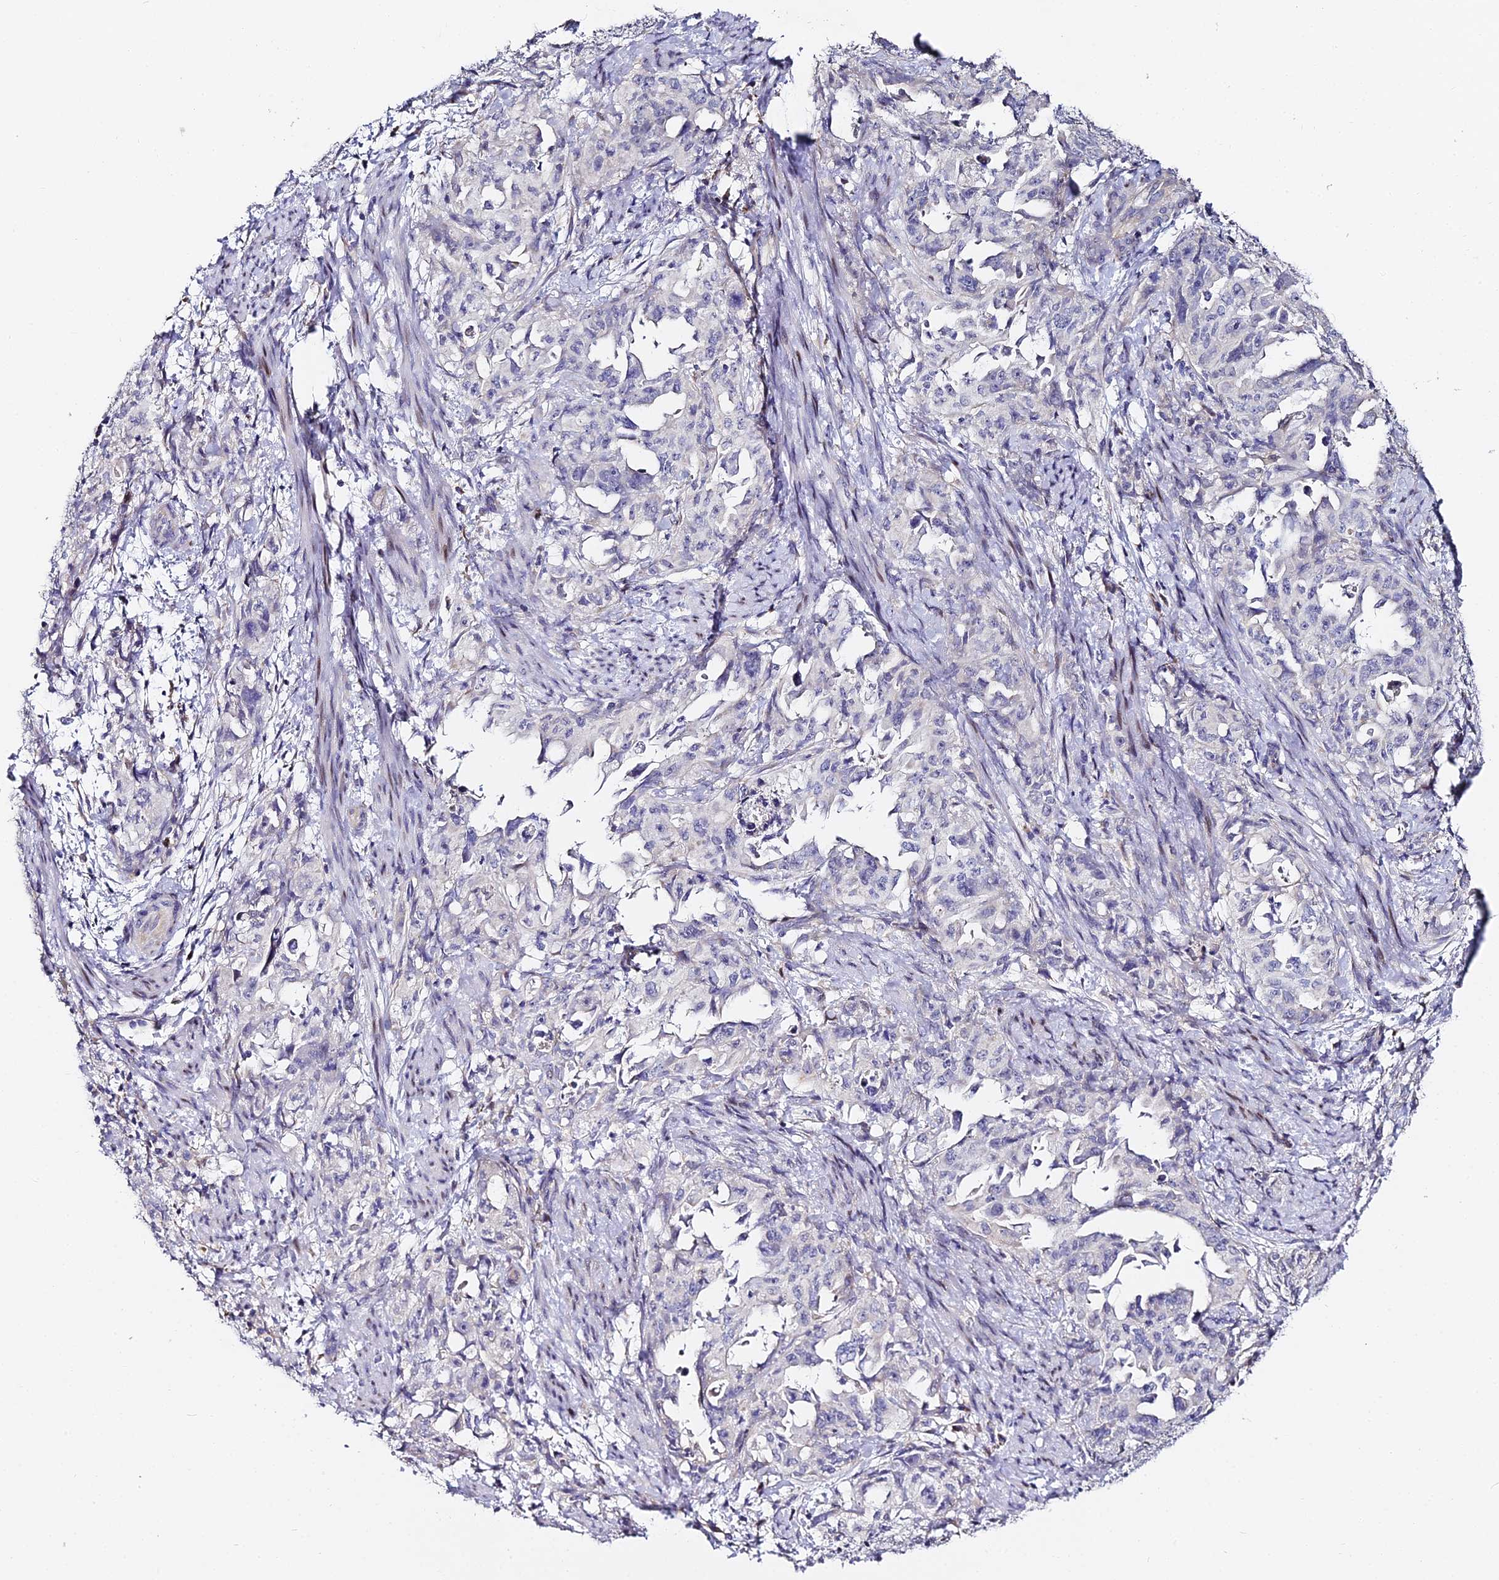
{"staining": {"intensity": "negative", "quantity": "none", "location": "none"}, "tissue": "endometrial cancer", "cell_type": "Tumor cells", "image_type": "cancer", "snomed": [{"axis": "morphology", "description": "Adenocarcinoma, NOS"}, {"axis": "topography", "description": "Endometrium"}], "caption": "High power microscopy image of an immunohistochemistry image of endometrial cancer (adenocarcinoma), revealing no significant staining in tumor cells.", "gene": "SERP1", "patient": {"sex": "female", "age": 65}}